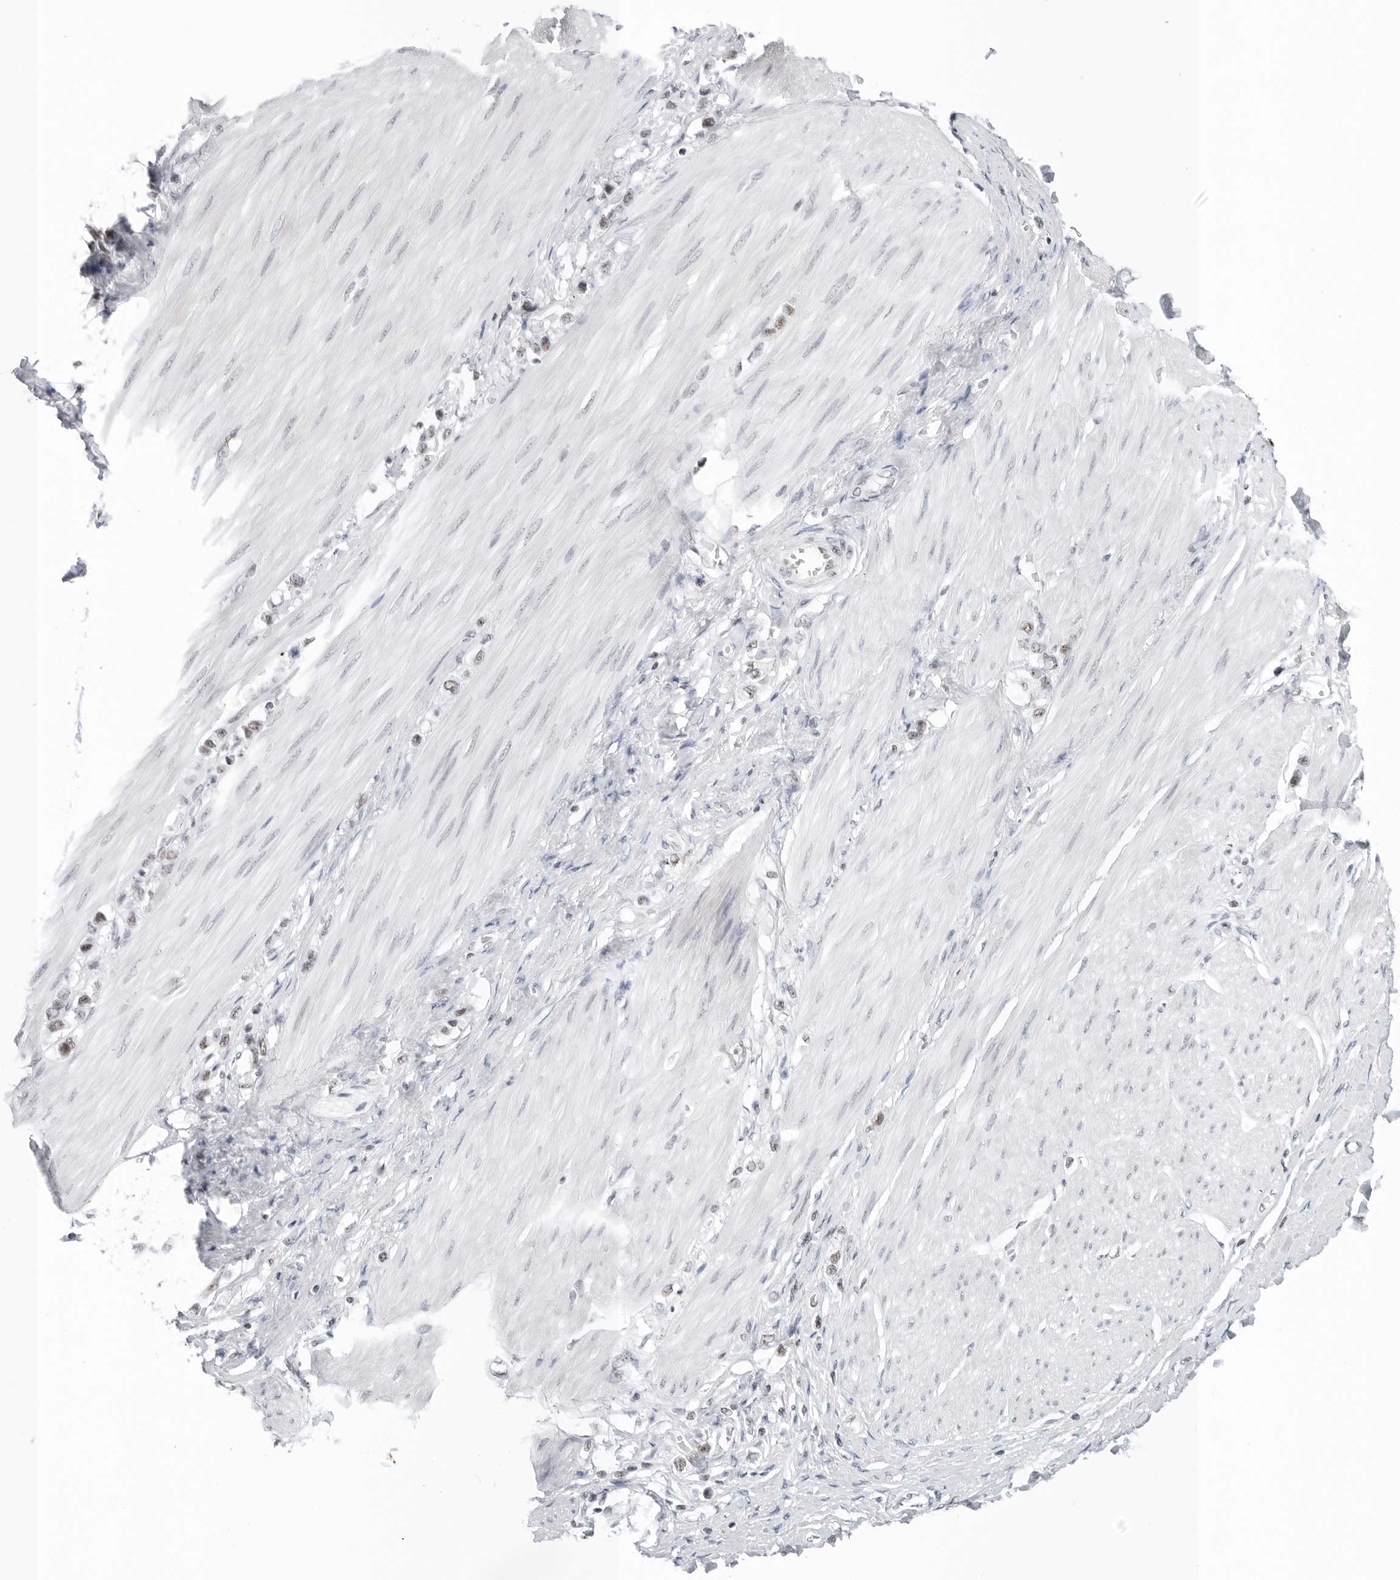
{"staining": {"intensity": "weak", "quantity": "25%-75%", "location": "nuclear"}, "tissue": "stomach cancer", "cell_type": "Tumor cells", "image_type": "cancer", "snomed": [{"axis": "morphology", "description": "Adenocarcinoma, NOS"}, {"axis": "topography", "description": "Stomach"}], "caption": "High-power microscopy captured an immunohistochemistry micrograph of stomach cancer, revealing weak nuclear positivity in about 25%-75% of tumor cells. The protein of interest is shown in brown color, while the nuclei are stained blue.", "gene": "WRAP53", "patient": {"sex": "female", "age": 65}}